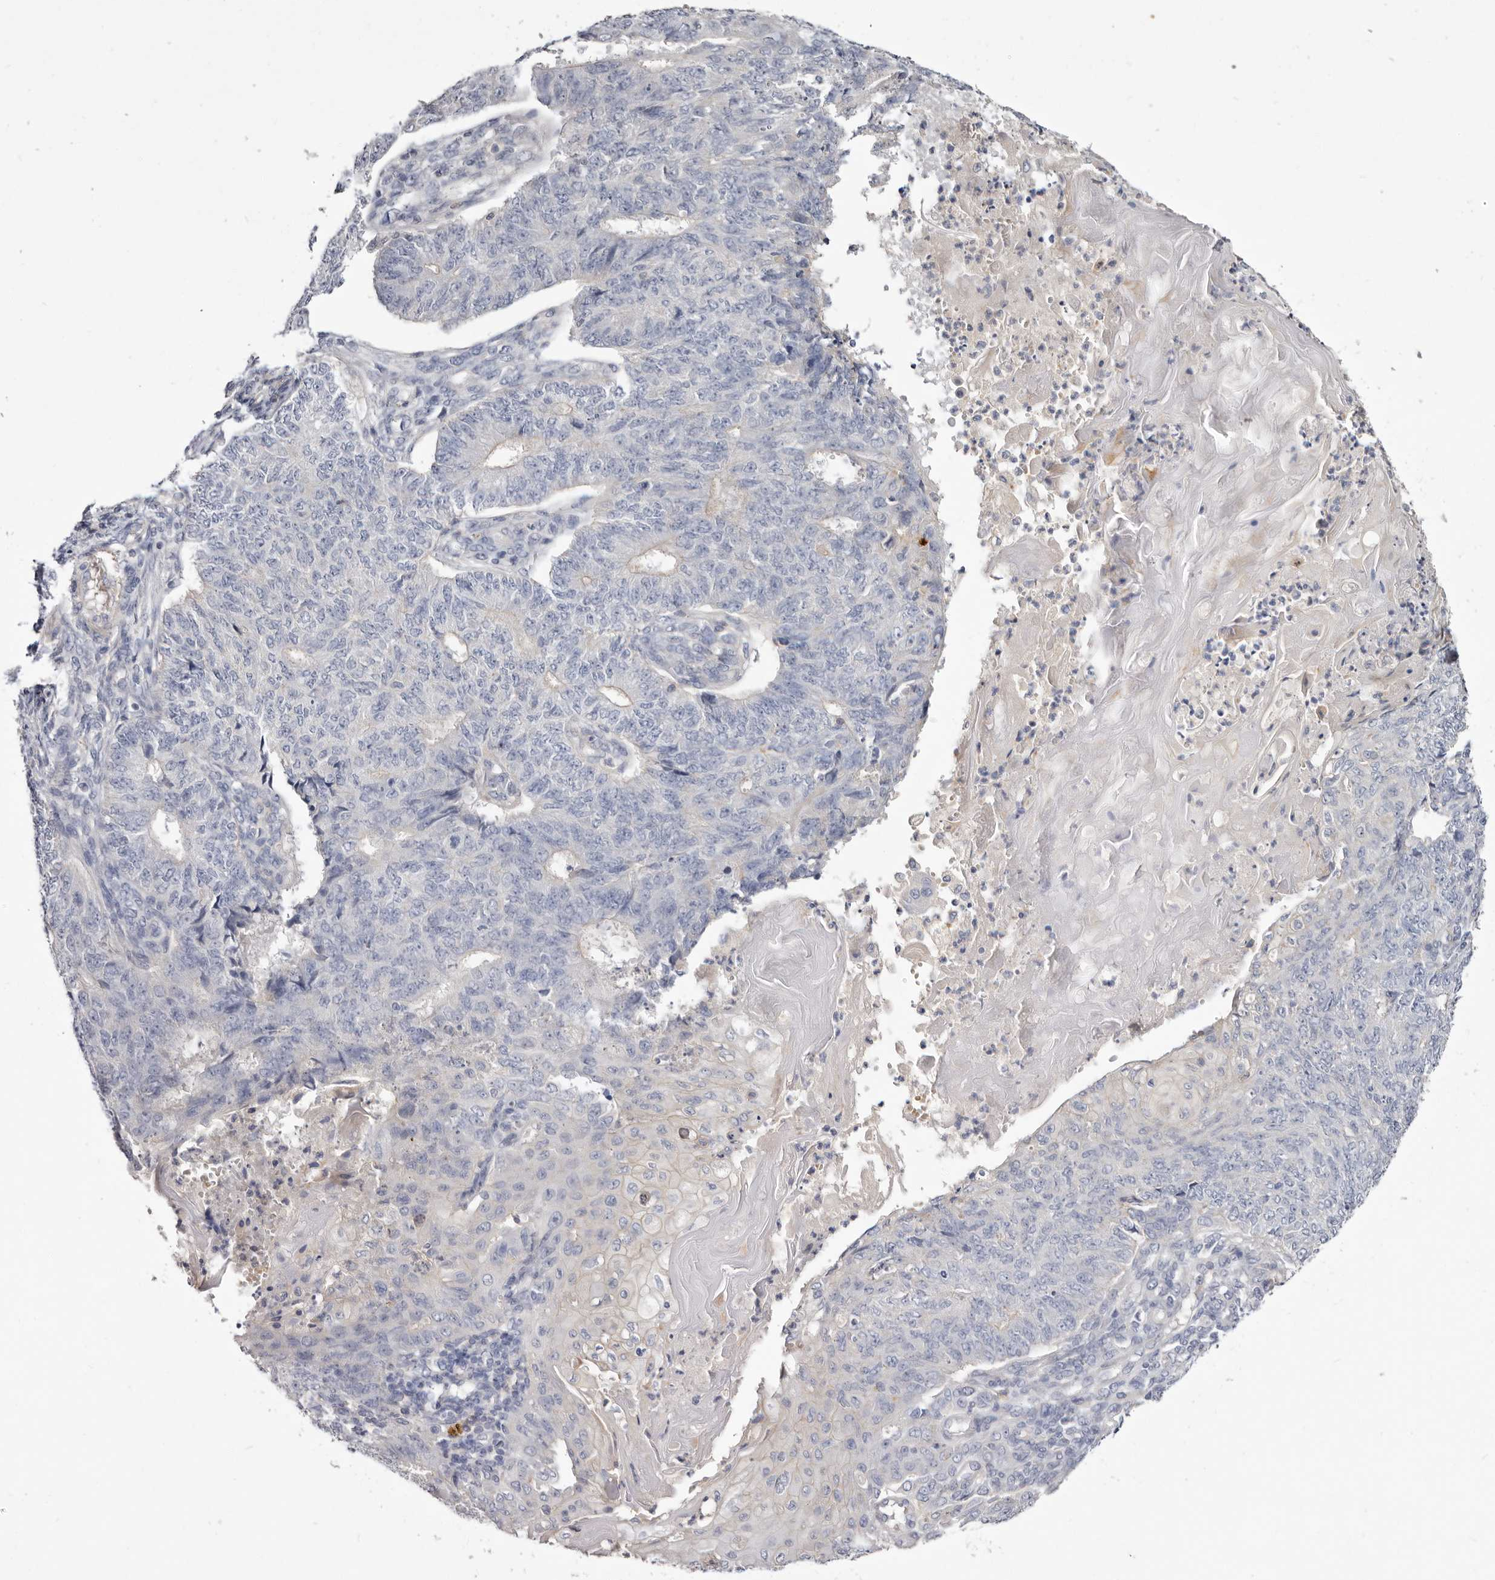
{"staining": {"intensity": "negative", "quantity": "none", "location": "none"}, "tissue": "endometrial cancer", "cell_type": "Tumor cells", "image_type": "cancer", "snomed": [{"axis": "morphology", "description": "Adenocarcinoma, NOS"}, {"axis": "topography", "description": "Endometrium"}], "caption": "The photomicrograph exhibits no significant expression in tumor cells of endometrial cancer.", "gene": "S1PR5", "patient": {"sex": "female", "age": 32}}